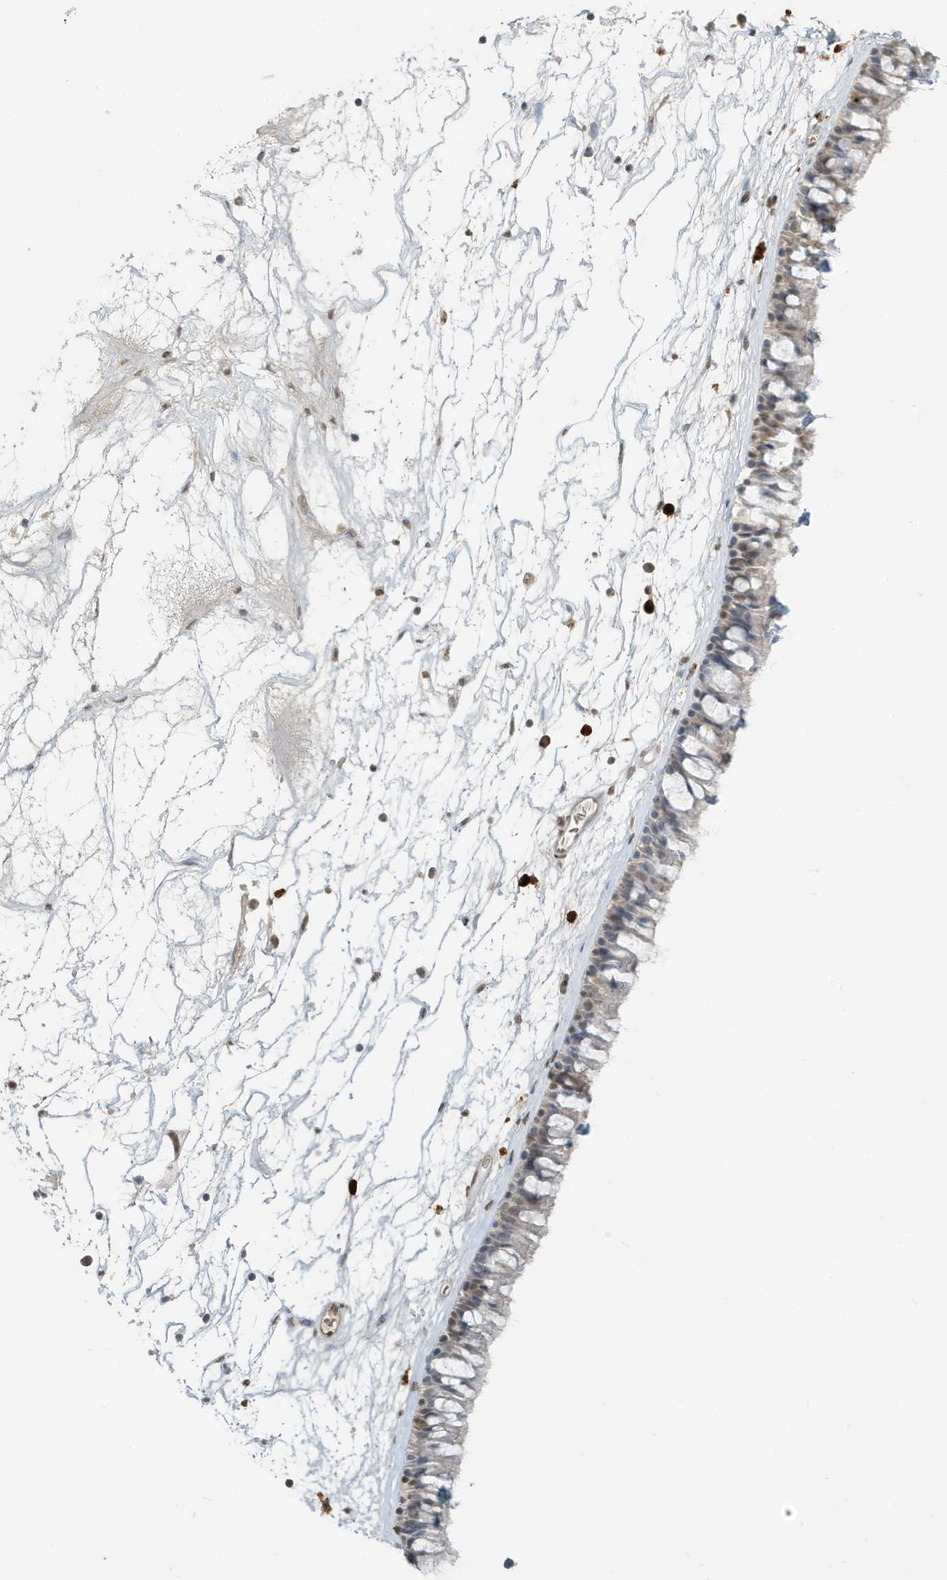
{"staining": {"intensity": "moderate", "quantity": "<25%", "location": "nuclear"}, "tissue": "nasopharynx", "cell_type": "Respiratory epithelial cells", "image_type": "normal", "snomed": [{"axis": "morphology", "description": "Normal tissue, NOS"}, {"axis": "topography", "description": "Nasopharynx"}], "caption": "Immunohistochemistry (IHC) histopathology image of benign human nasopharynx stained for a protein (brown), which exhibits low levels of moderate nuclear positivity in about <25% of respiratory epithelial cells.", "gene": "DEFA1", "patient": {"sex": "male", "age": 64}}